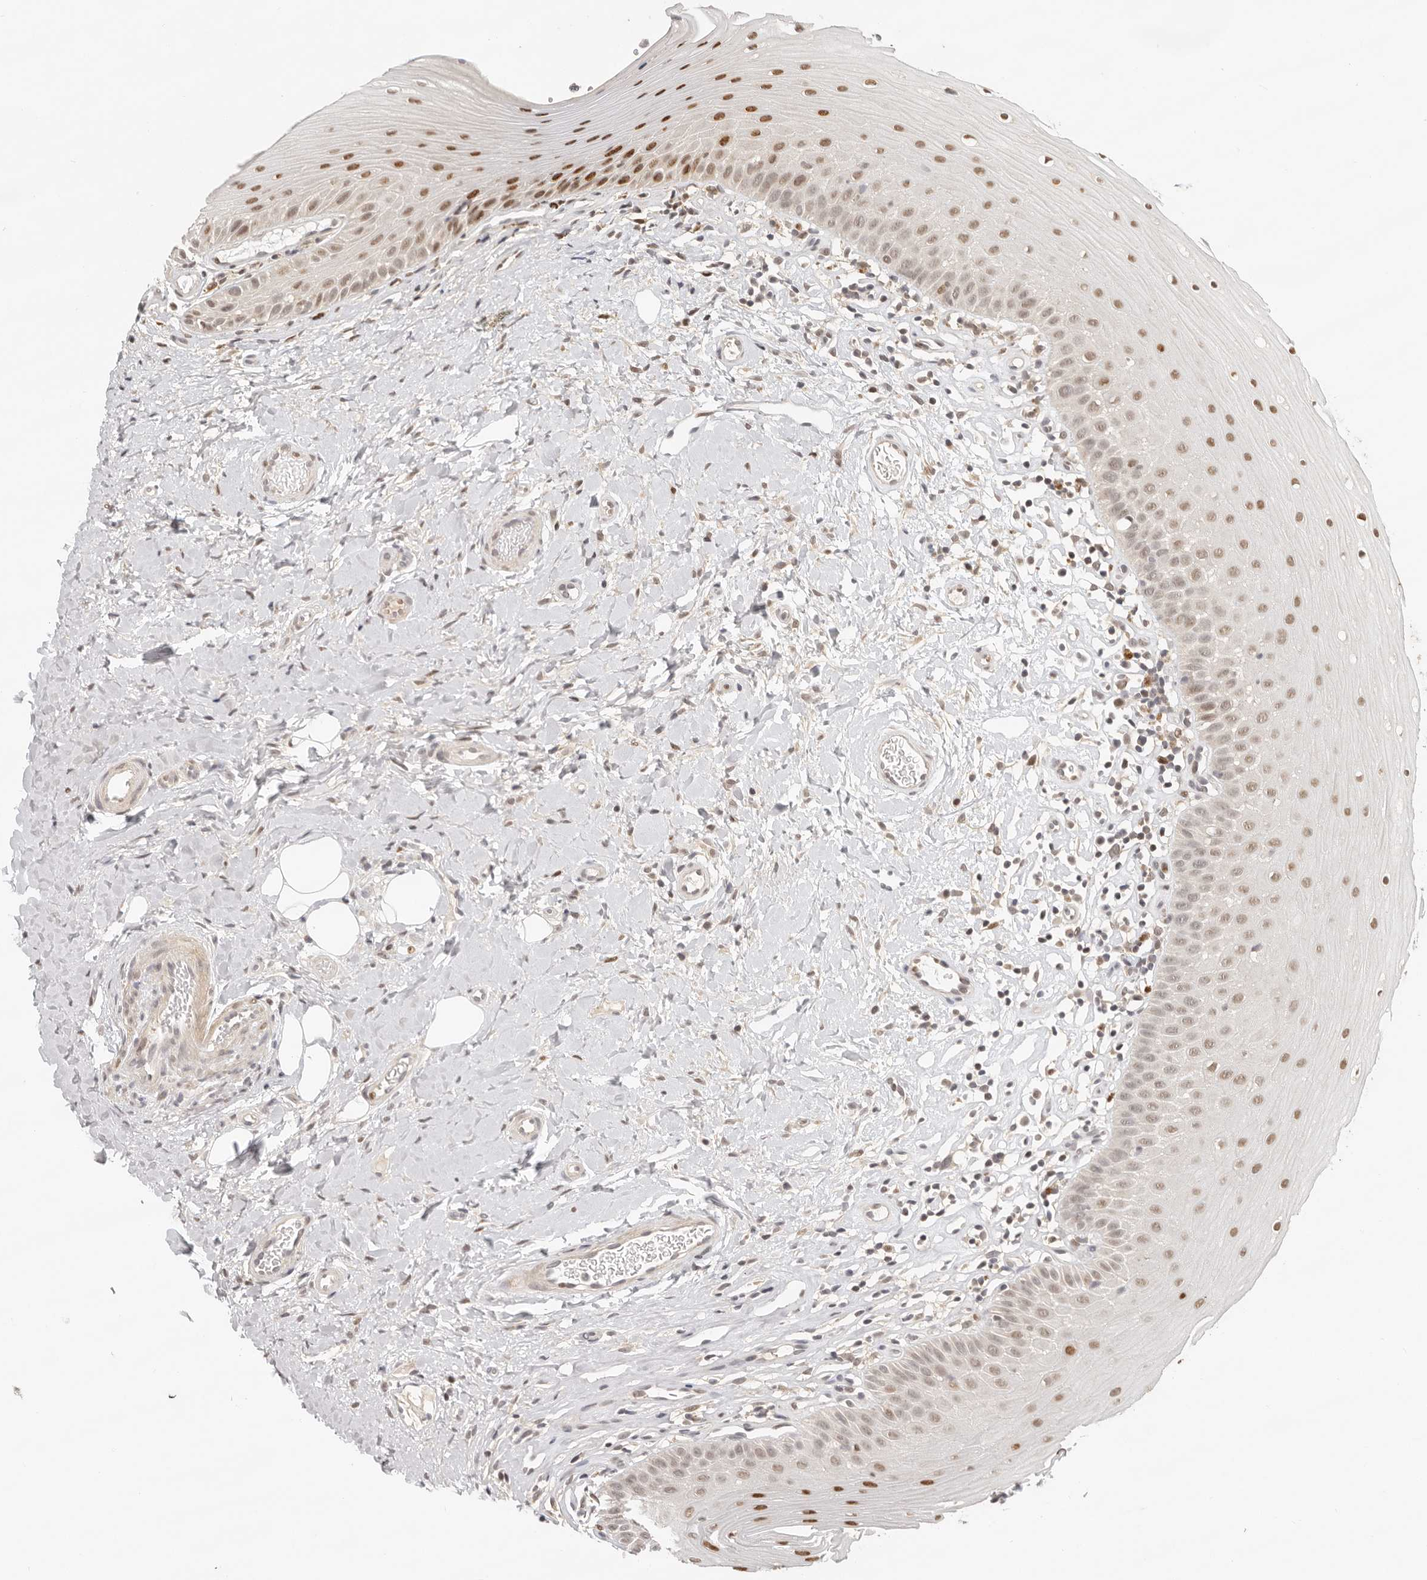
{"staining": {"intensity": "moderate", "quantity": ">75%", "location": "nuclear"}, "tissue": "oral mucosa", "cell_type": "Squamous epithelial cells", "image_type": "normal", "snomed": [{"axis": "morphology", "description": "Normal tissue, NOS"}, {"axis": "topography", "description": "Oral tissue"}], "caption": "Human oral mucosa stained for a protein (brown) shows moderate nuclear positive expression in approximately >75% of squamous epithelial cells.", "gene": "GPBP1L1", "patient": {"sex": "female", "age": 56}}